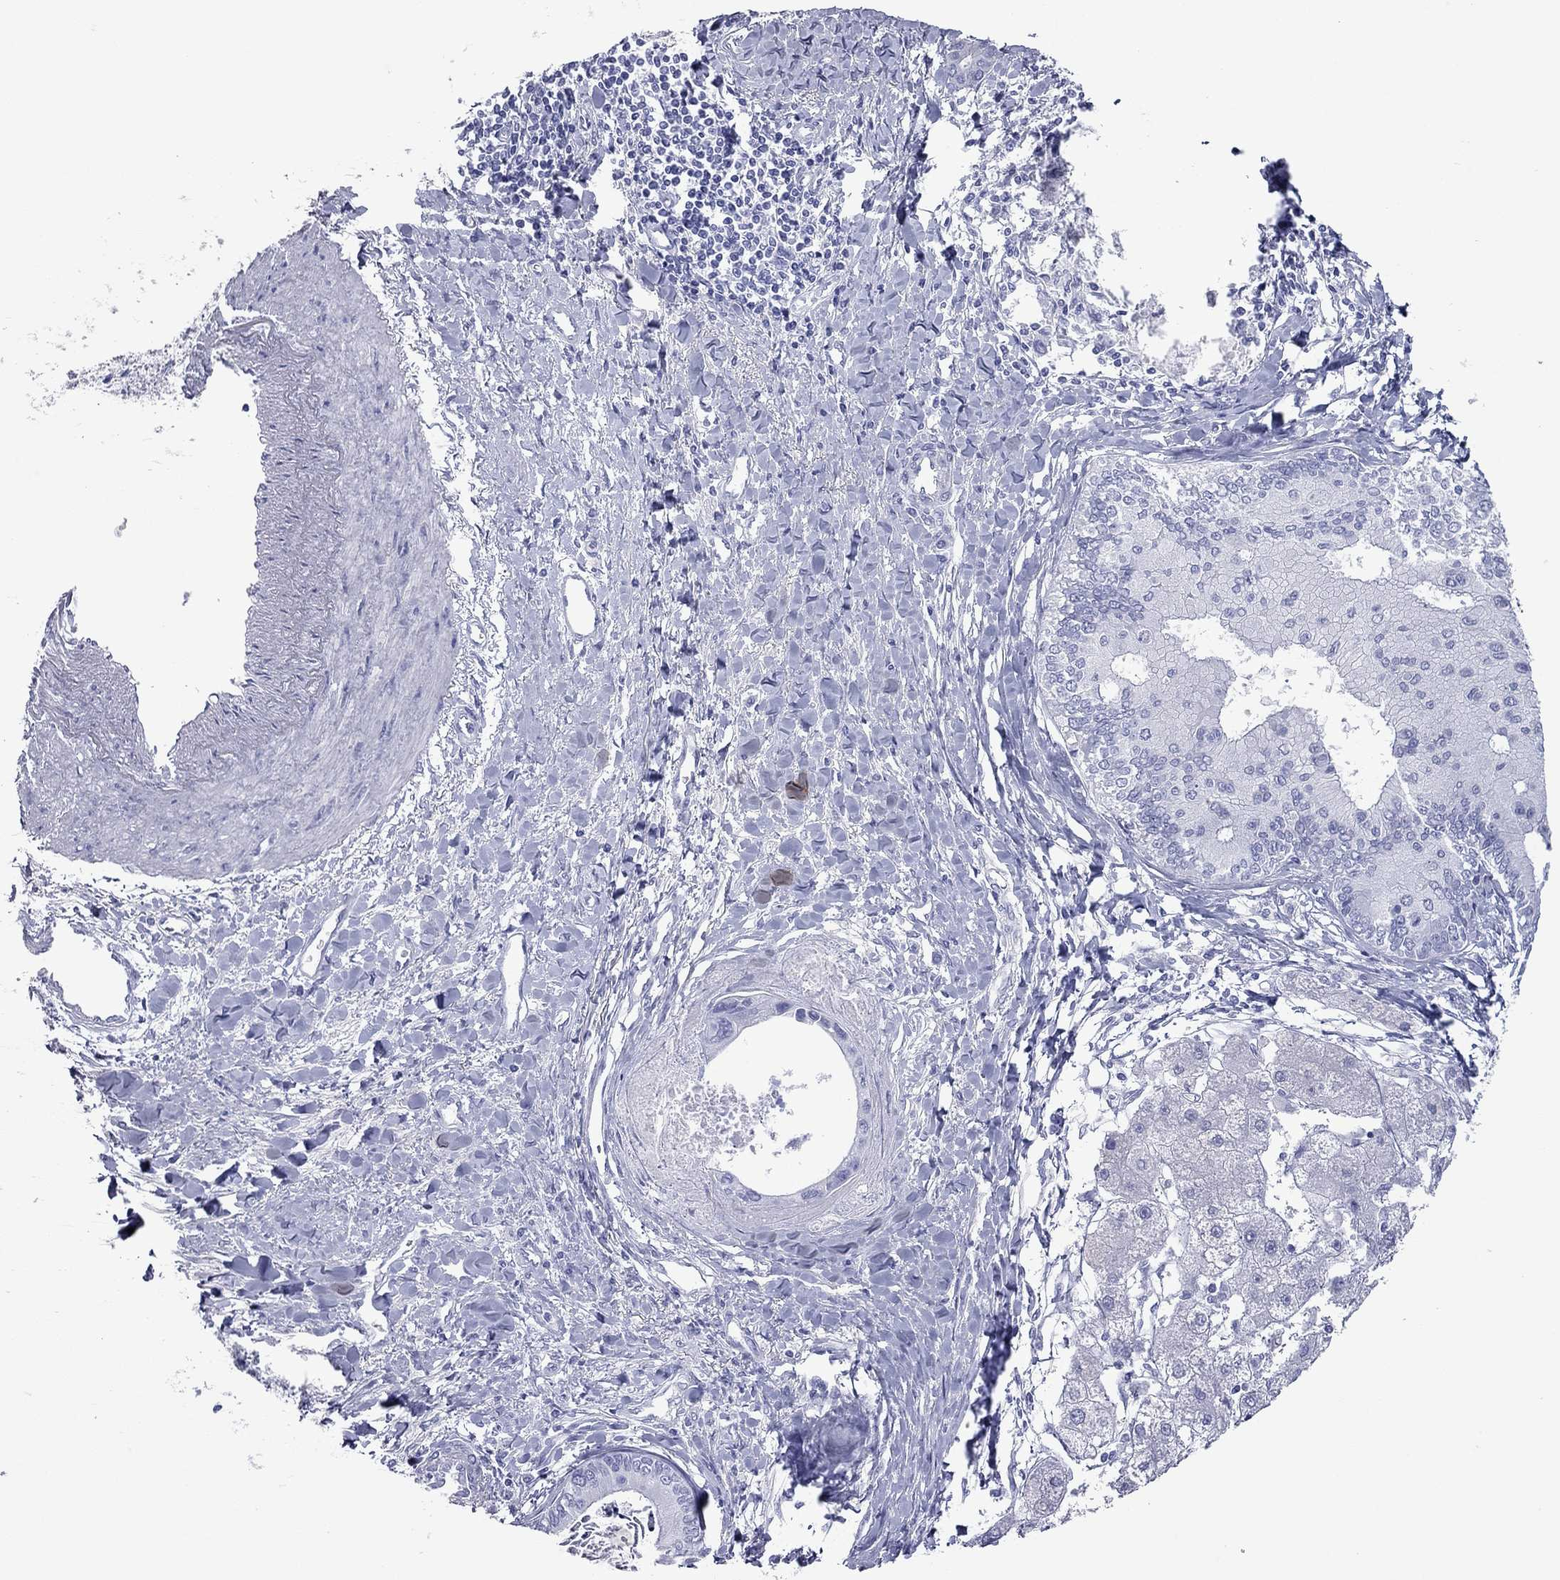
{"staining": {"intensity": "negative", "quantity": "none", "location": "none"}, "tissue": "liver cancer", "cell_type": "Tumor cells", "image_type": "cancer", "snomed": [{"axis": "morphology", "description": "Cholangiocarcinoma"}, {"axis": "topography", "description": "Liver"}], "caption": "Immunohistochemical staining of human cholangiocarcinoma (liver) displays no significant expression in tumor cells. (DAB immunohistochemistry (IHC) visualized using brightfield microscopy, high magnification).", "gene": "VSIG10", "patient": {"sex": "male", "age": 66}}